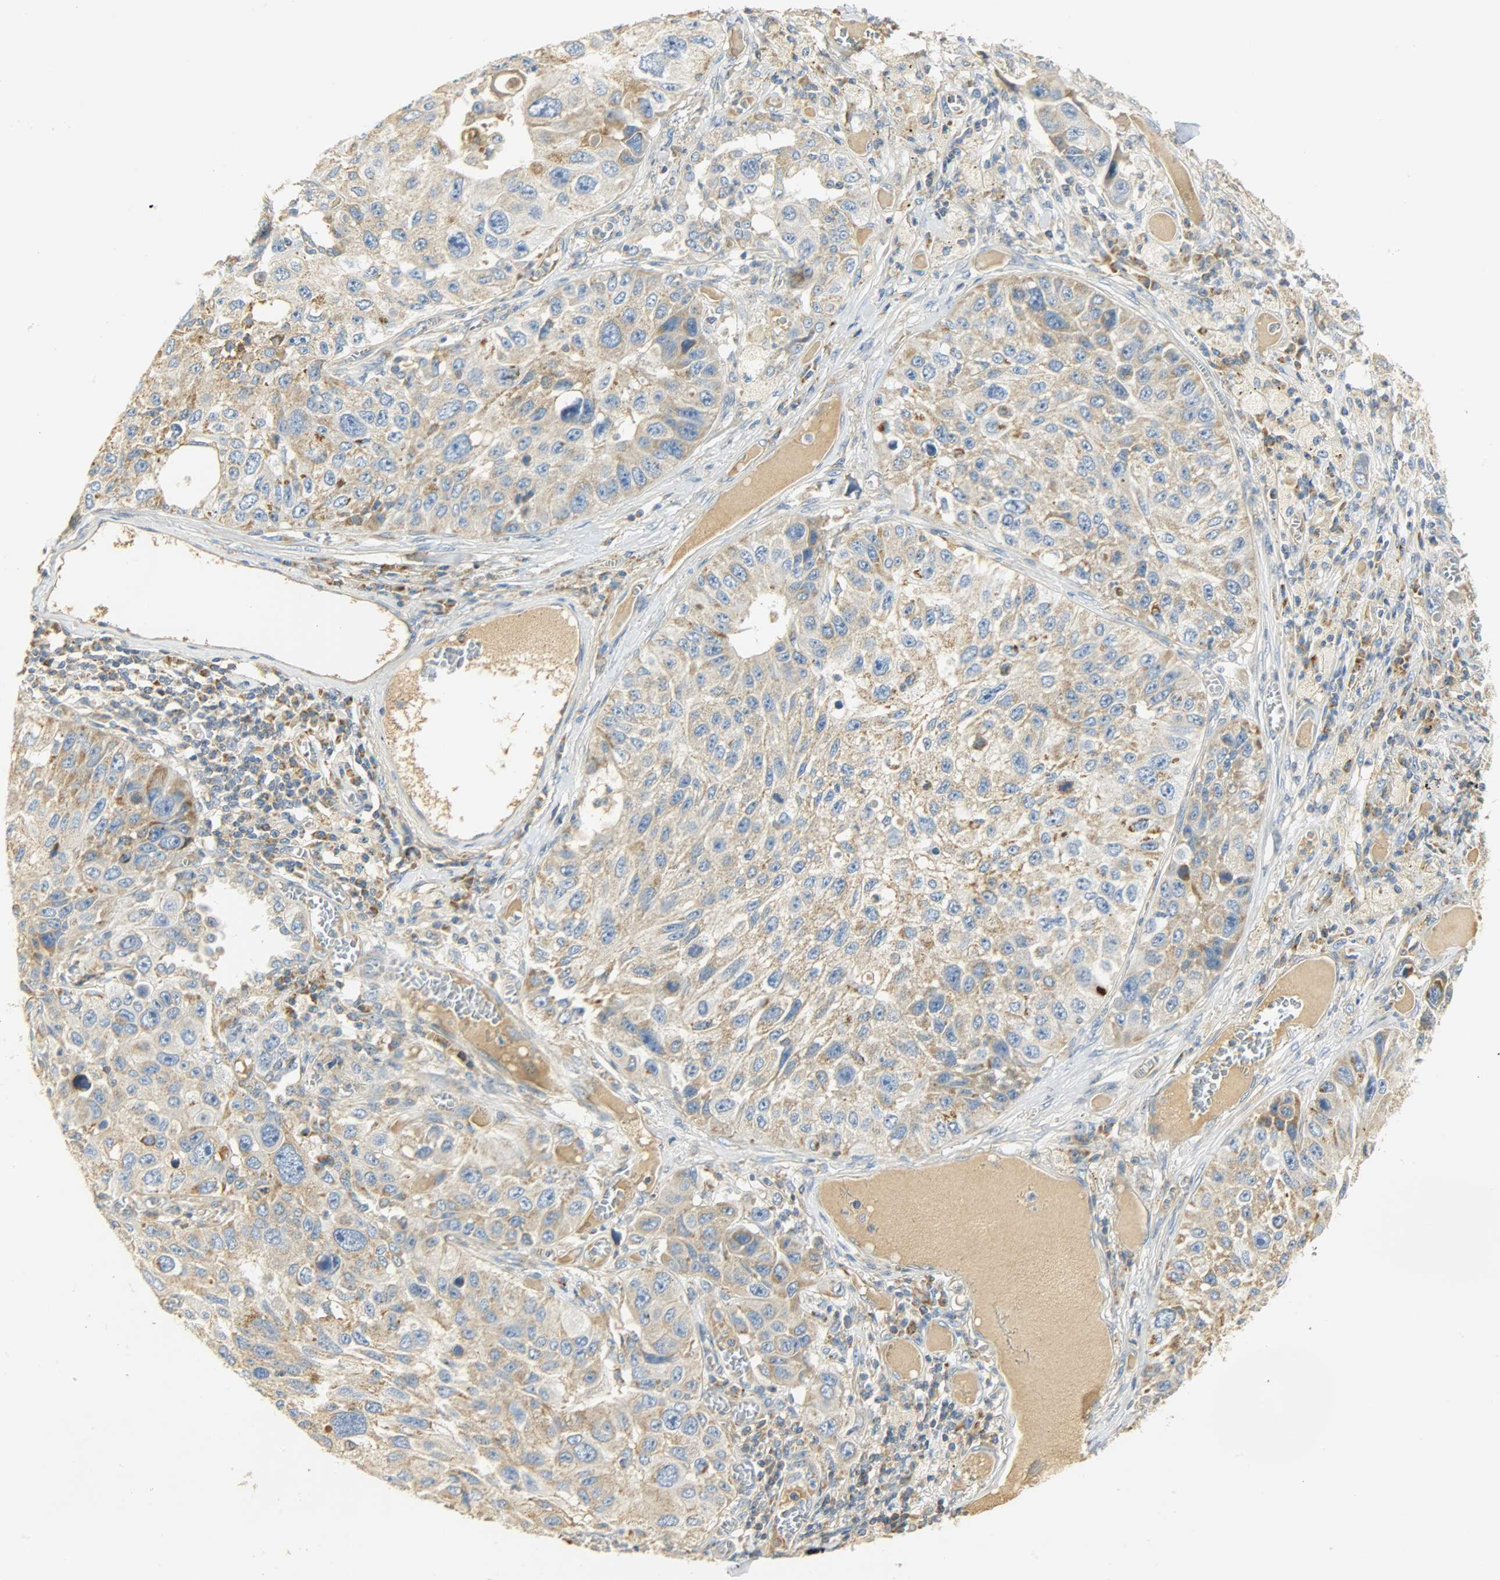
{"staining": {"intensity": "moderate", "quantity": ">75%", "location": "cytoplasmic/membranous"}, "tissue": "lung cancer", "cell_type": "Tumor cells", "image_type": "cancer", "snomed": [{"axis": "morphology", "description": "Squamous cell carcinoma, NOS"}, {"axis": "topography", "description": "Lung"}], "caption": "Approximately >75% of tumor cells in human lung cancer (squamous cell carcinoma) show moderate cytoplasmic/membranous protein positivity as visualized by brown immunohistochemical staining.", "gene": "NNT", "patient": {"sex": "male", "age": 71}}